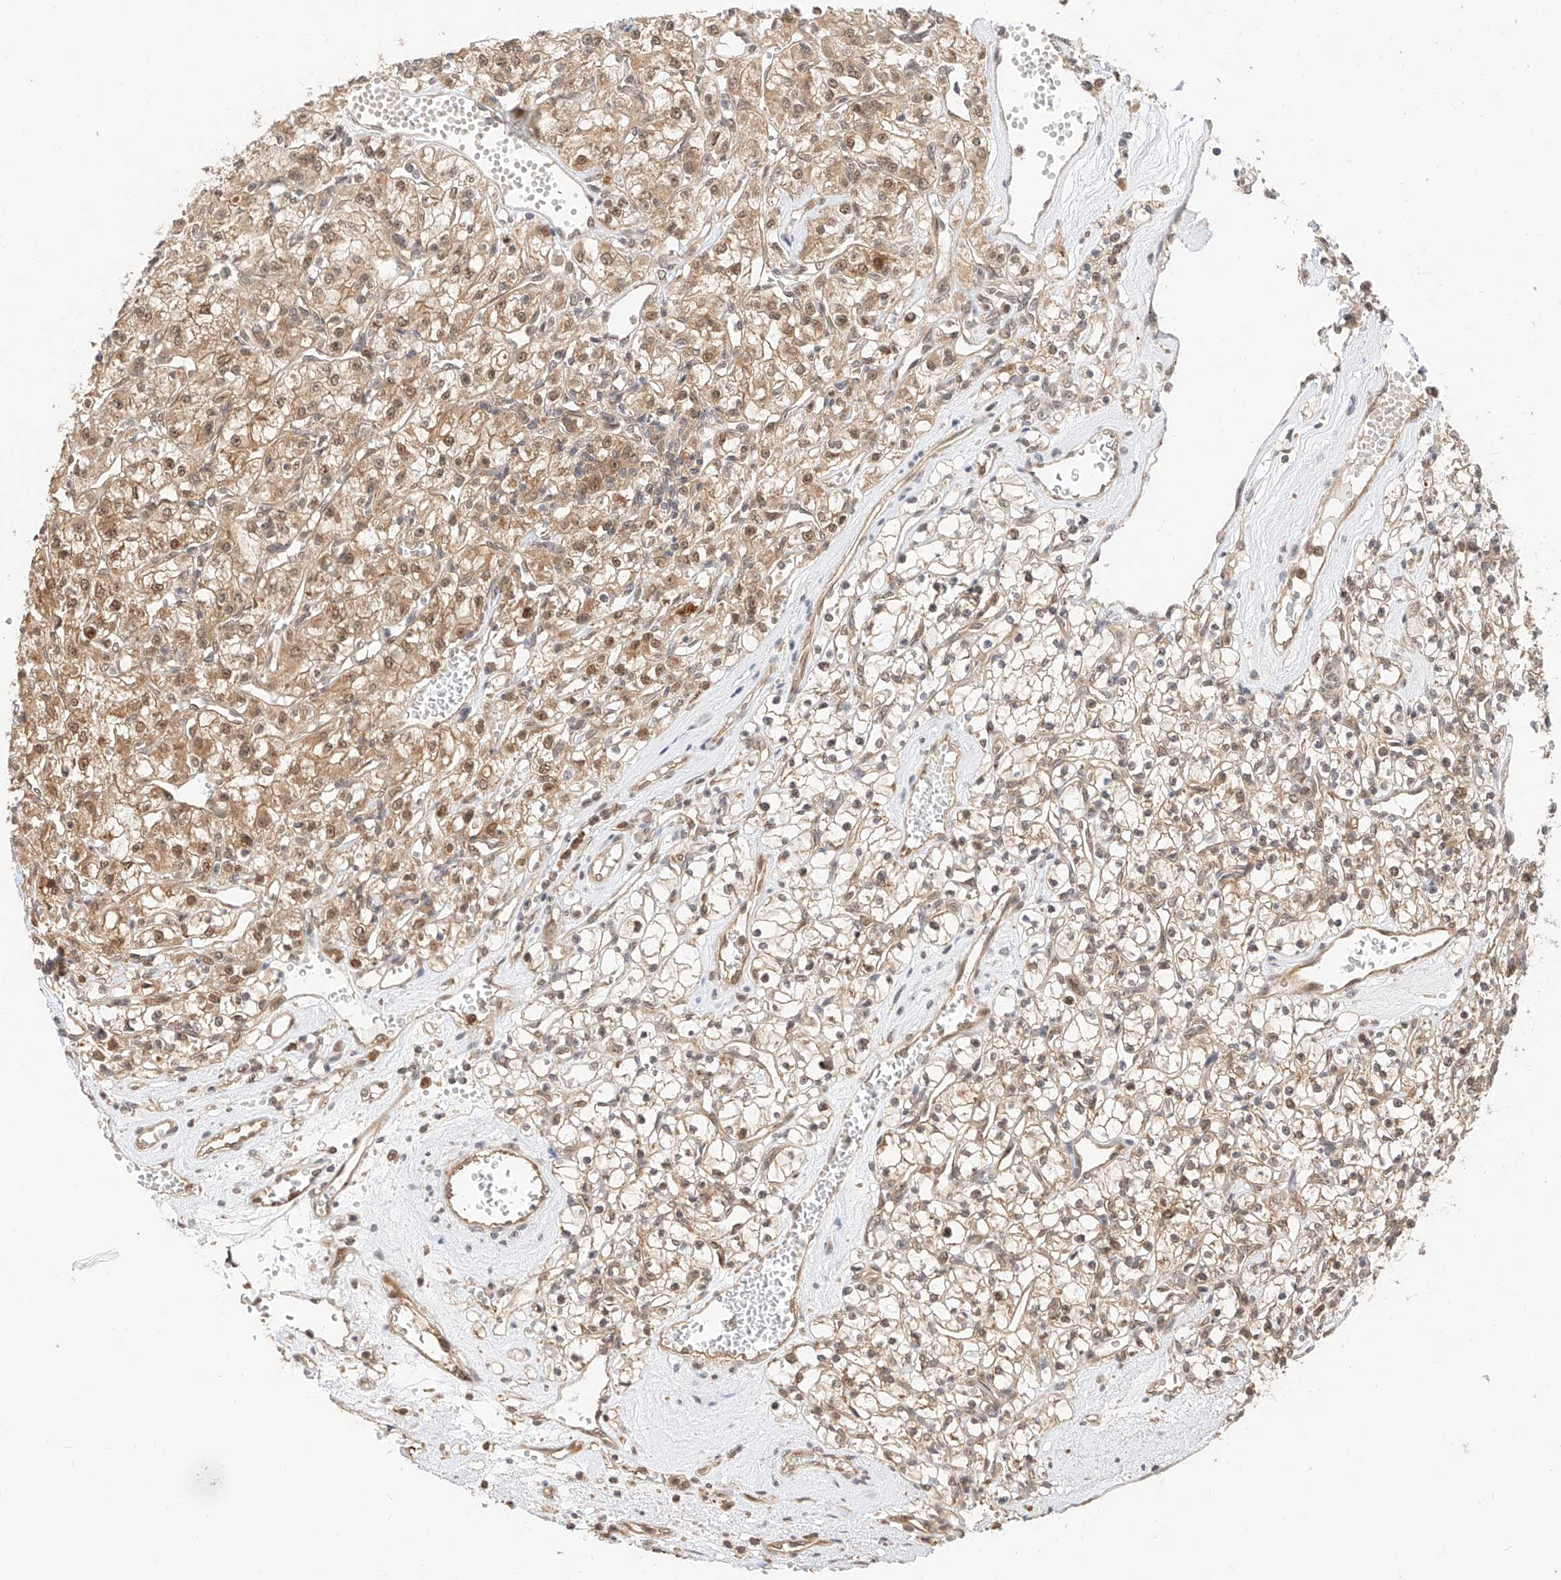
{"staining": {"intensity": "moderate", "quantity": "25%-75%", "location": "cytoplasmic/membranous,nuclear"}, "tissue": "renal cancer", "cell_type": "Tumor cells", "image_type": "cancer", "snomed": [{"axis": "morphology", "description": "Adenocarcinoma, NOS"}, {"axis": "topography", "description": "Kidney"}], "caption": "Tumor cells display medium levels of moderate cytoplasmic/membranous and nuclear staining in about 25%-75% of cells in human renal adenocarcinoma.", "gene": "EIF4H", "patient": {"sex": "female", "age": 59}}